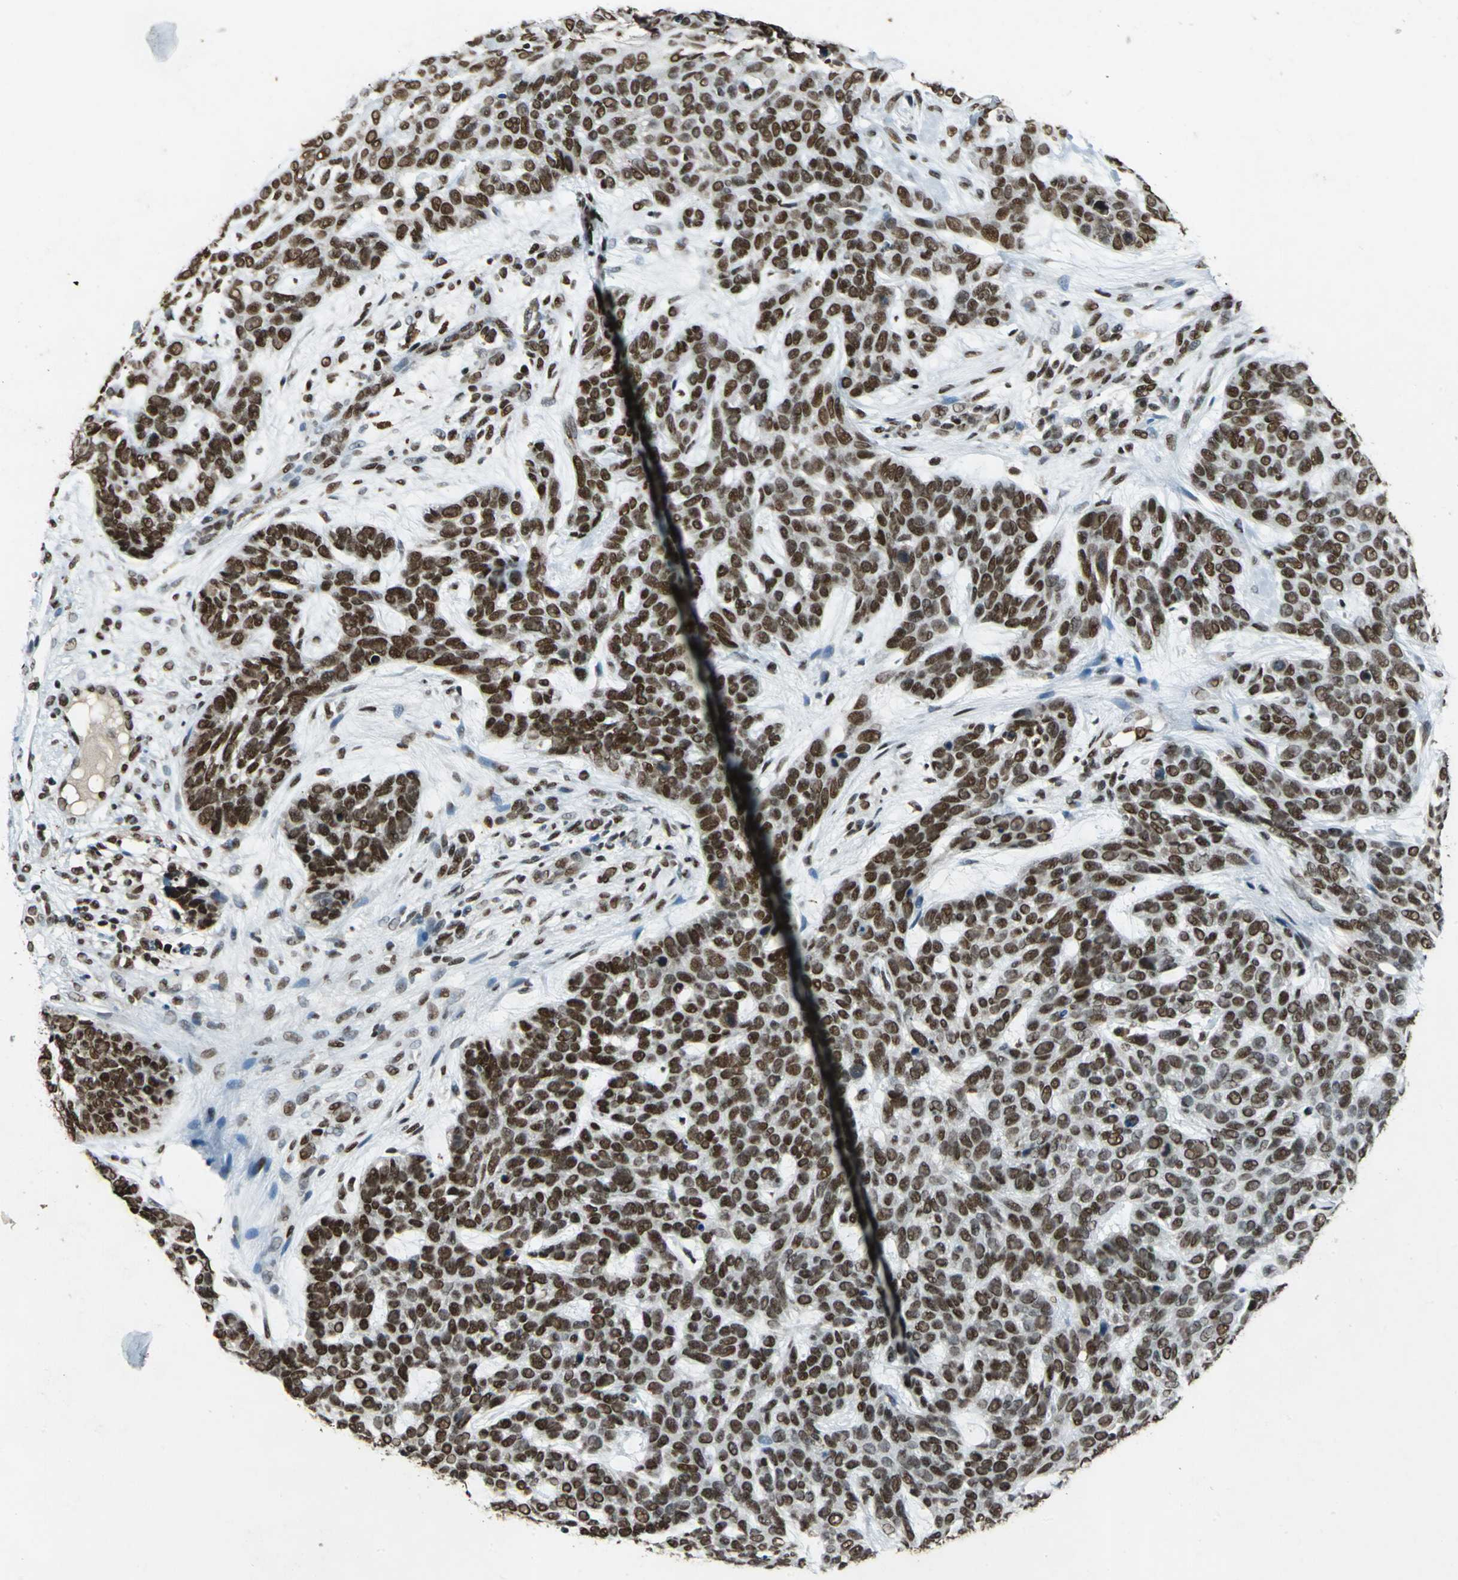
{"staining": {"intensity": "strong", "quantity": ">75%", "location": "nuclear"}, "tissue": "skin cancer", "cell_type": "Tumor cells", "image_type": "cancer", "snomed": [{"axis": "morphology", "description": "Basal cell carcinoma"}, {"axis": "topography", "description": "Skin"}], "caption": "Immunohistochemistry (DAB) staining of human basal cell carcinoma (skin) shows strong nuclear protein staining in approximately >75% of tumor cells.", "gene": "MTA2", "patient": {"sex": "male", "age": 87}}